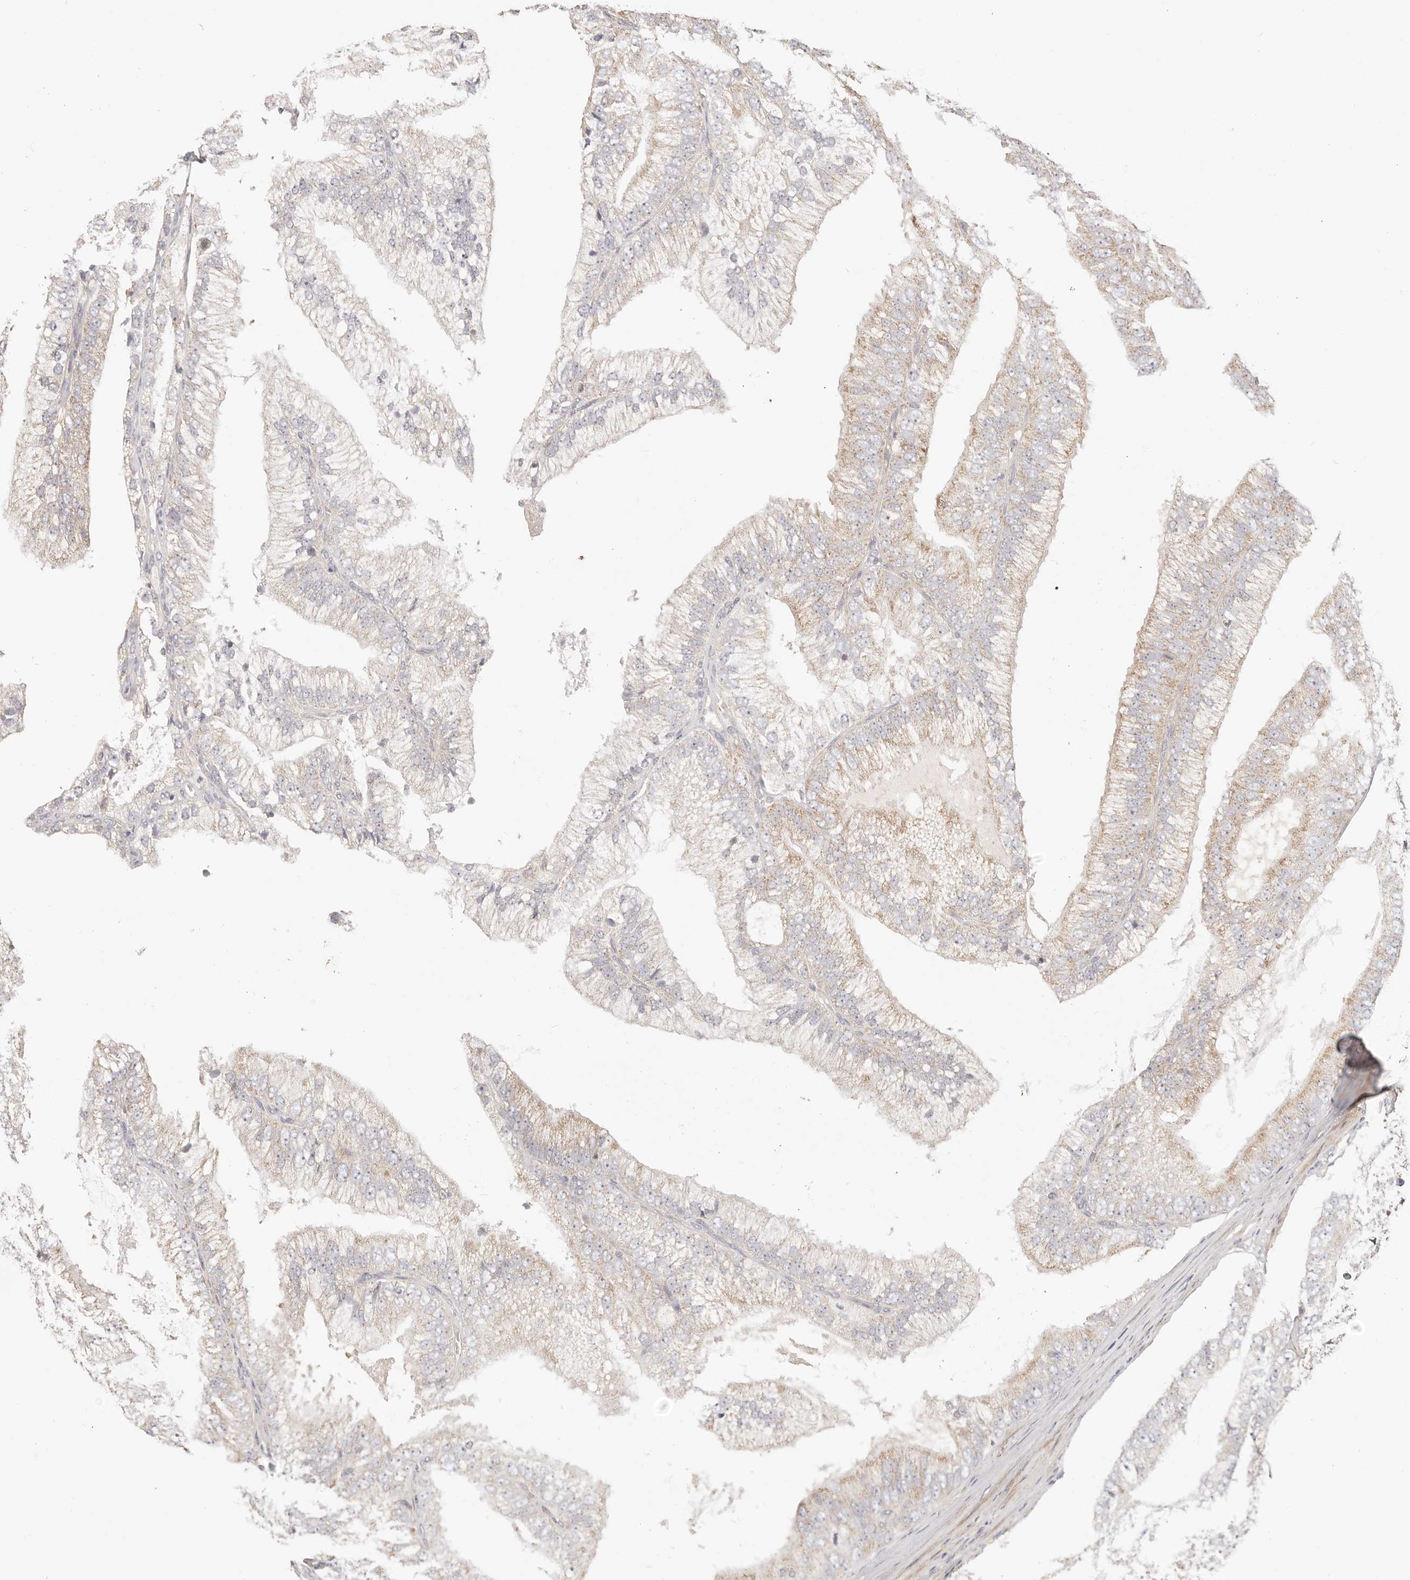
{"staining": {"intensity": "weak", "quantity": "<25%", "location": "cytoplasmic/membranous"}, "tissue": "prostate cancer", "cell_type": "Tumor cells", "image_type": "cancer", "snomed": [{"axis": "morphology", "description": "Adenocarcinoma, High grade"}, {"axis": "topography", "description": "Prostate"}], "caption": "Protein analysis of high-grade adenocarcinoma (prostate) demonstrates no significant staining in tumor cells.", "gene": "KCMF1", "patient": {"sex": "male", "age": 58}}